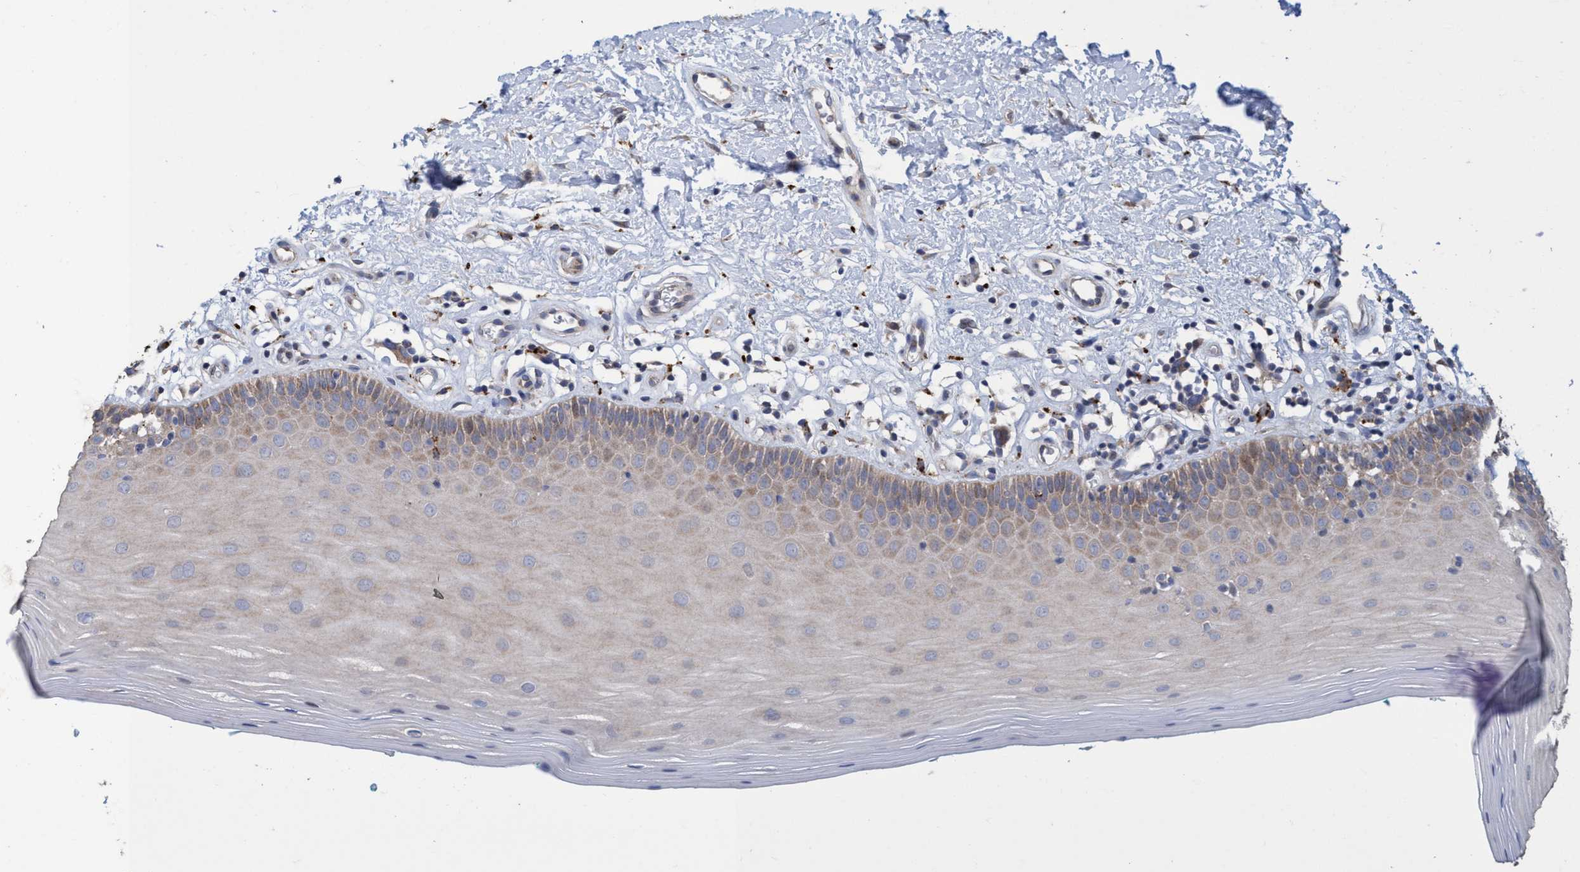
{"staining": {"intensity": "moderate", "quantity": "<25%", "location": "cytoplasmic/membranous"}, "tissue": "oral mucosa", "cell_type": "Squamous epithelial cells", "image_type": "normal", "snomed": [{"axis": "morphology", "description": "Normal tissue, NOS"}, {"axis": "topography", "description": "Skeletal muscle"}, {"axis": "topography", "description": "Oral tissue"}], "caption": "Squamous epithelial cells exhibit low levels of moderate cytoplasmic/membranous expression in about <25% of cells in benign human oral mucosa.", "gene": "BBS9", "patient": {"sex": "male", "age": 58}}